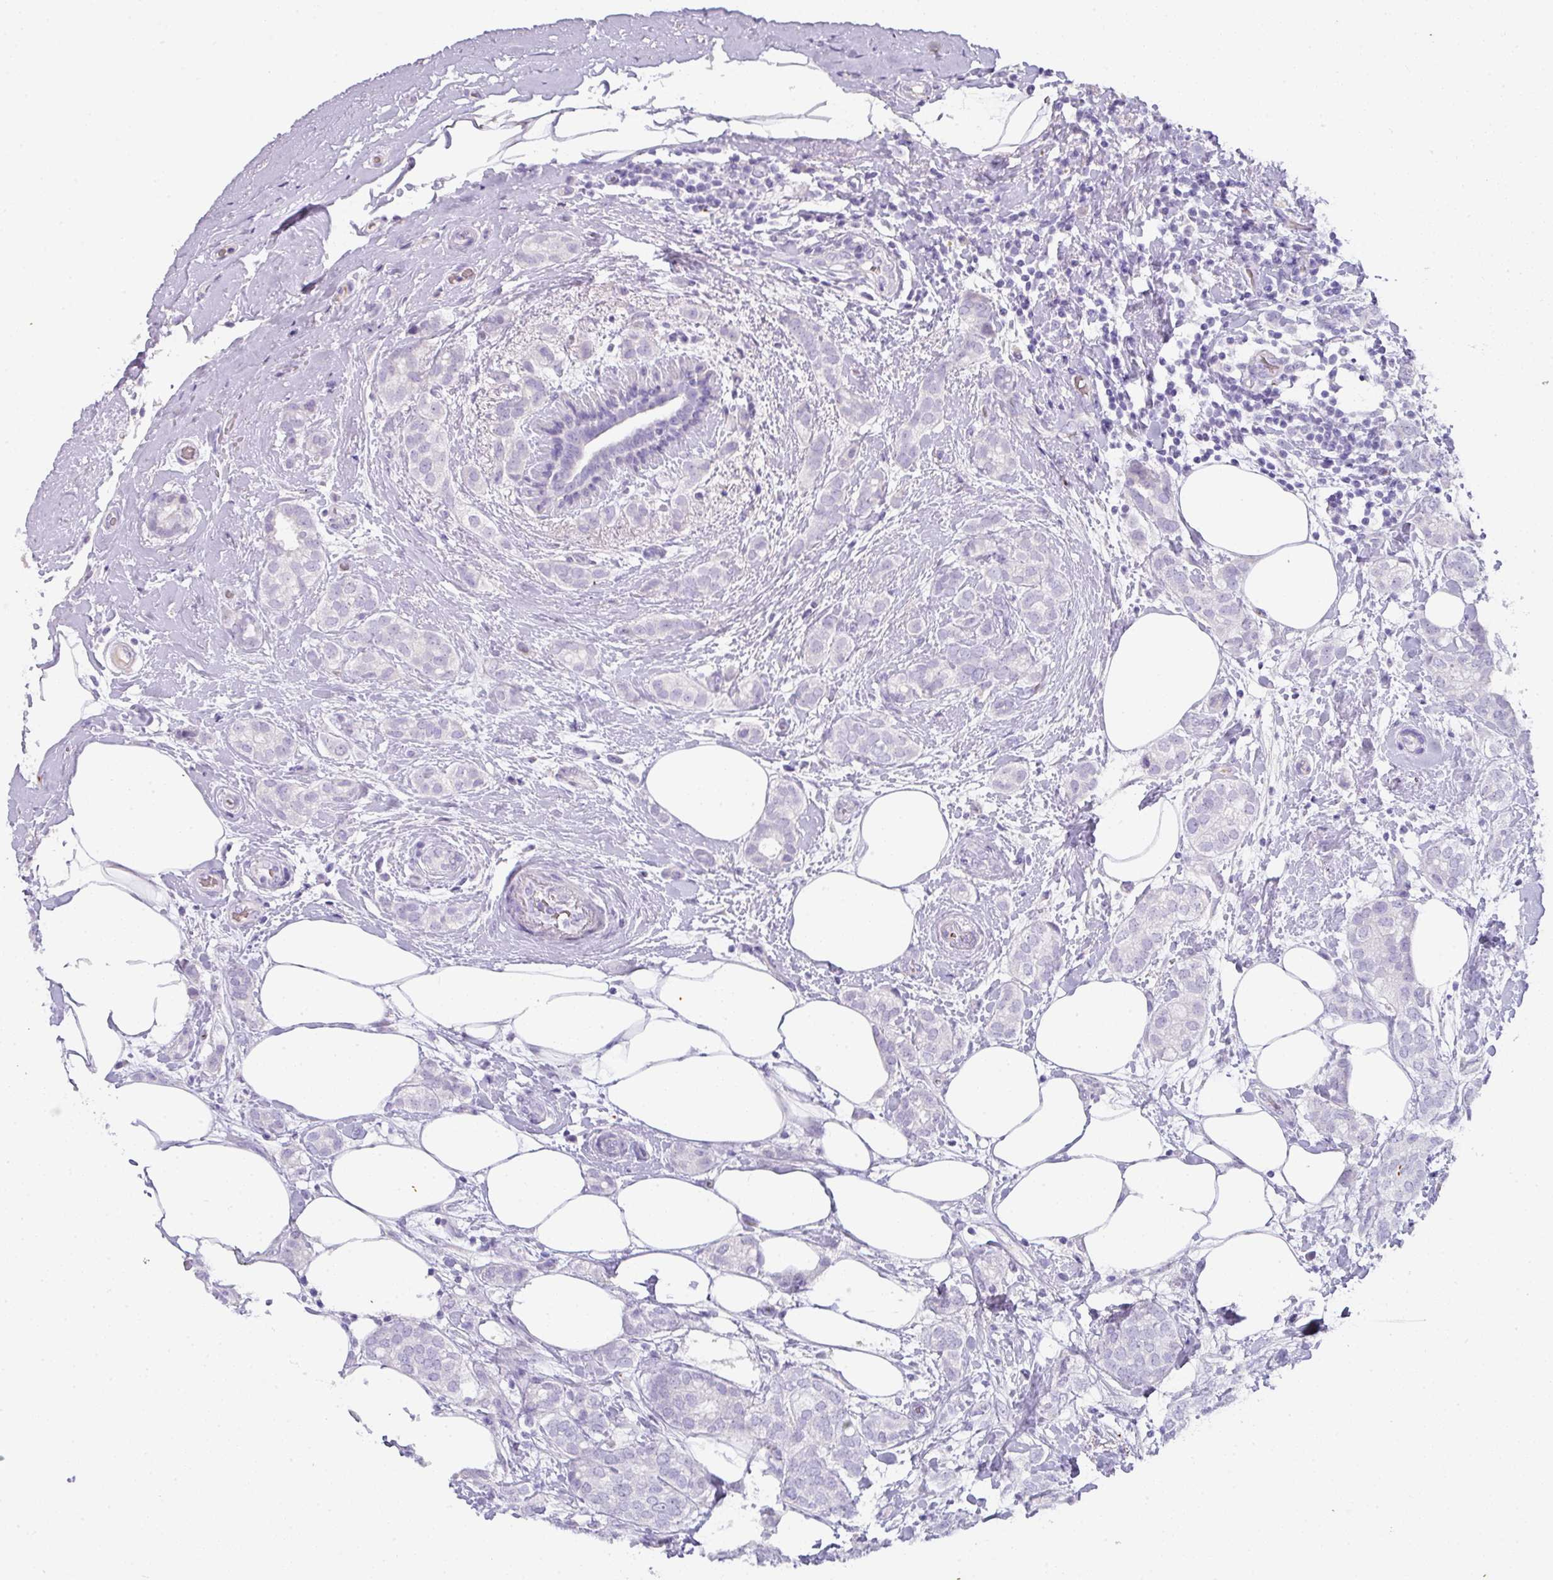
{"staining": {"intensity": "negative", "quantity": "none", "location": "none"}, "tissue": "breast cancer", "cell_type": "Tumor cells", "image_type": "cancer", "snomed": [{"axis": "morphology", "description": "Duct carcinoma"}, {"axis": "topography", "description": "Breast"}], "caption": "High magnification brightfield microscopy of breast cancer stained with DAB (brown) and counterstained with hematoxylin (blue): tumor cells show no significant positivity. (DAB (3,3'-diaminobenzidine) immunohistochemistry with hematoxylin counter stain).", "gene": "OR52N1", "patient": {"sex": "female", "age": 73}}